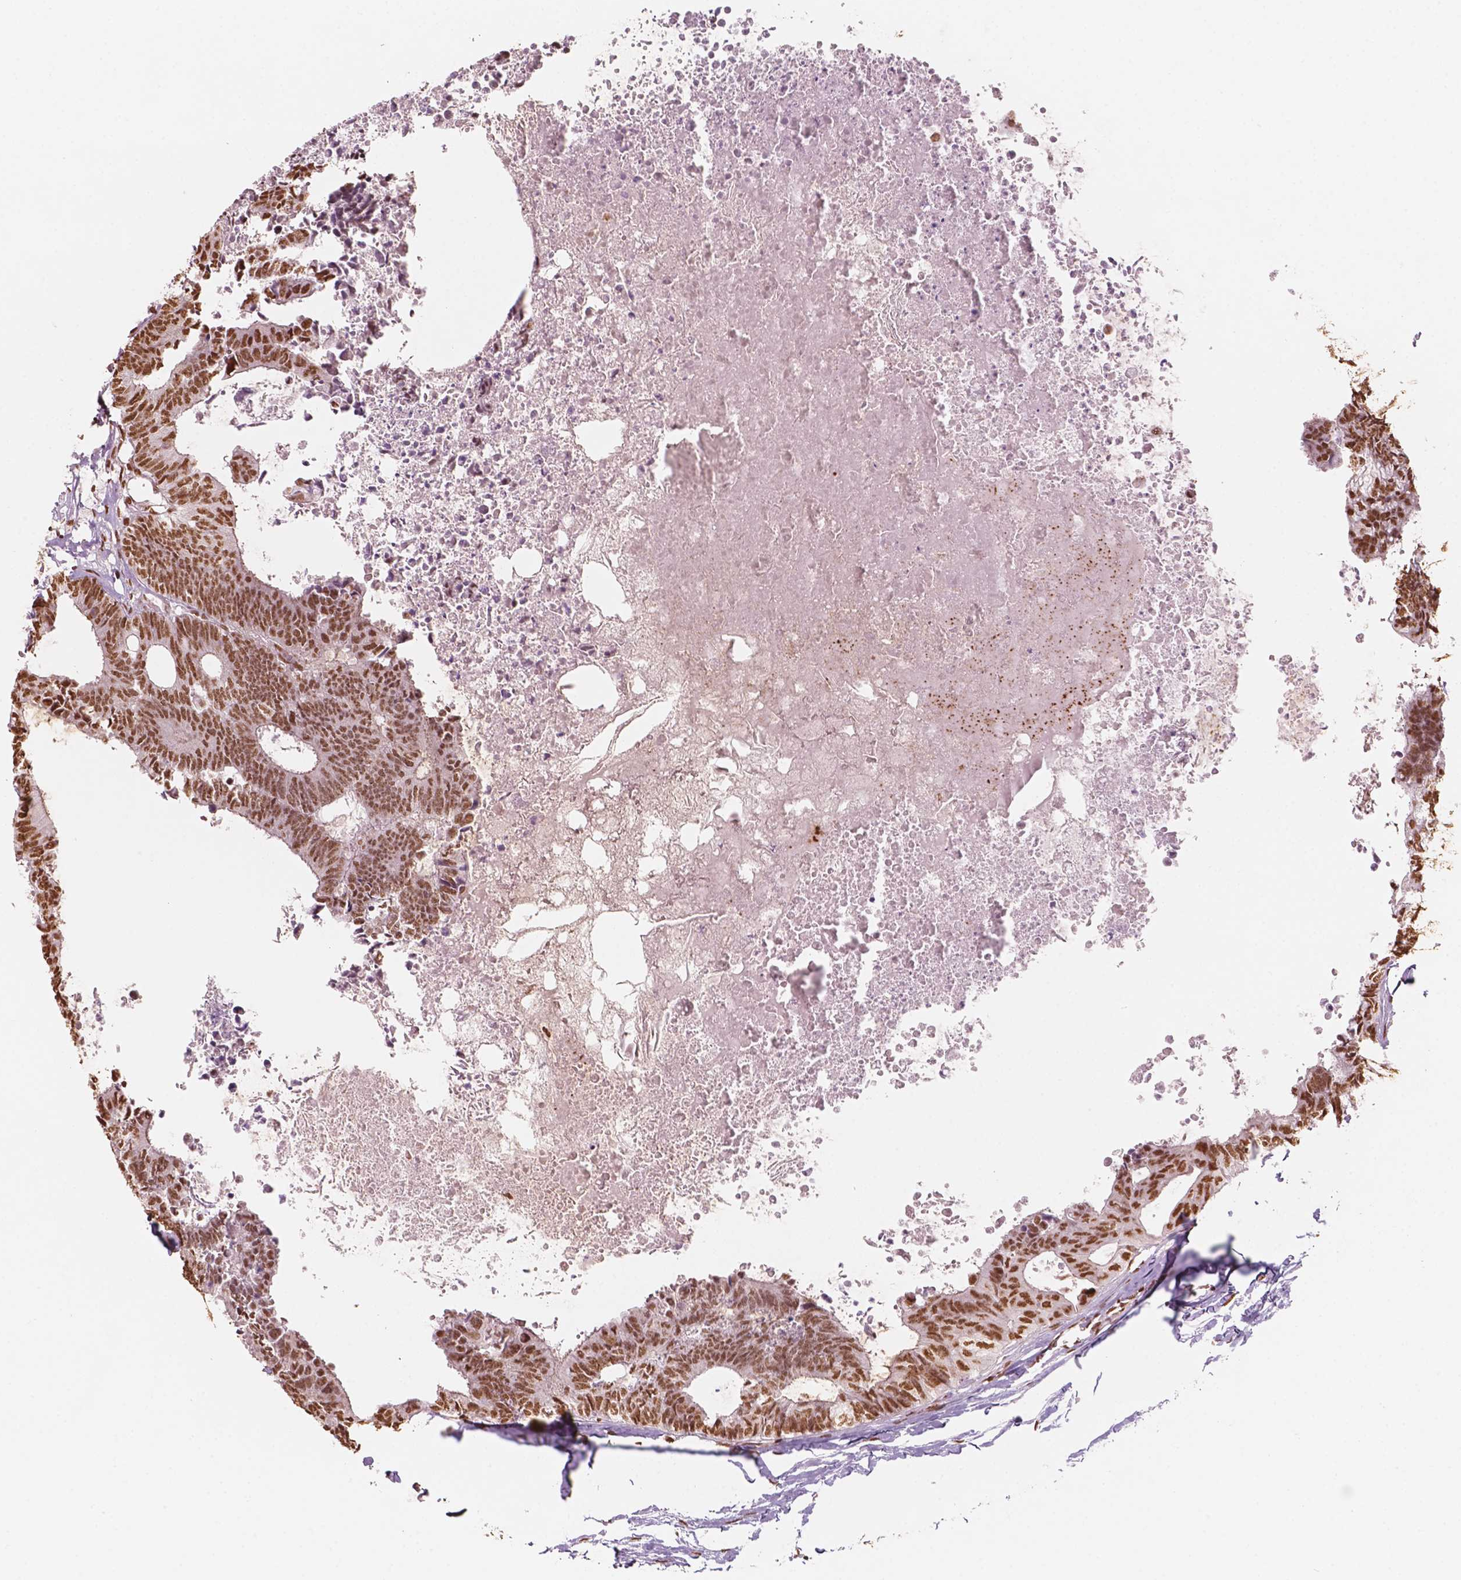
{"staining": {"intensity": "moderate", "quantity": ">75%", "location": "nuclear"}, "tissue": "colorectal cancer", "cell_type": "Tumor cells", "image_type": "cancer", "snomed": [{"axis": "morphology", "description": "Adenocarcinoma, NOS"}, {"axis": "topography", "description": "Colon"}, {"axis": "topography", "description": "Rectum"}], "caption": "This is an image of IHC staining of colorectal adenocarcinoma, which shows moderate staining in the nuclear of tumor cells.", "gene": "GTF3C5", "patient": {"sex": "male", "age": 57}}